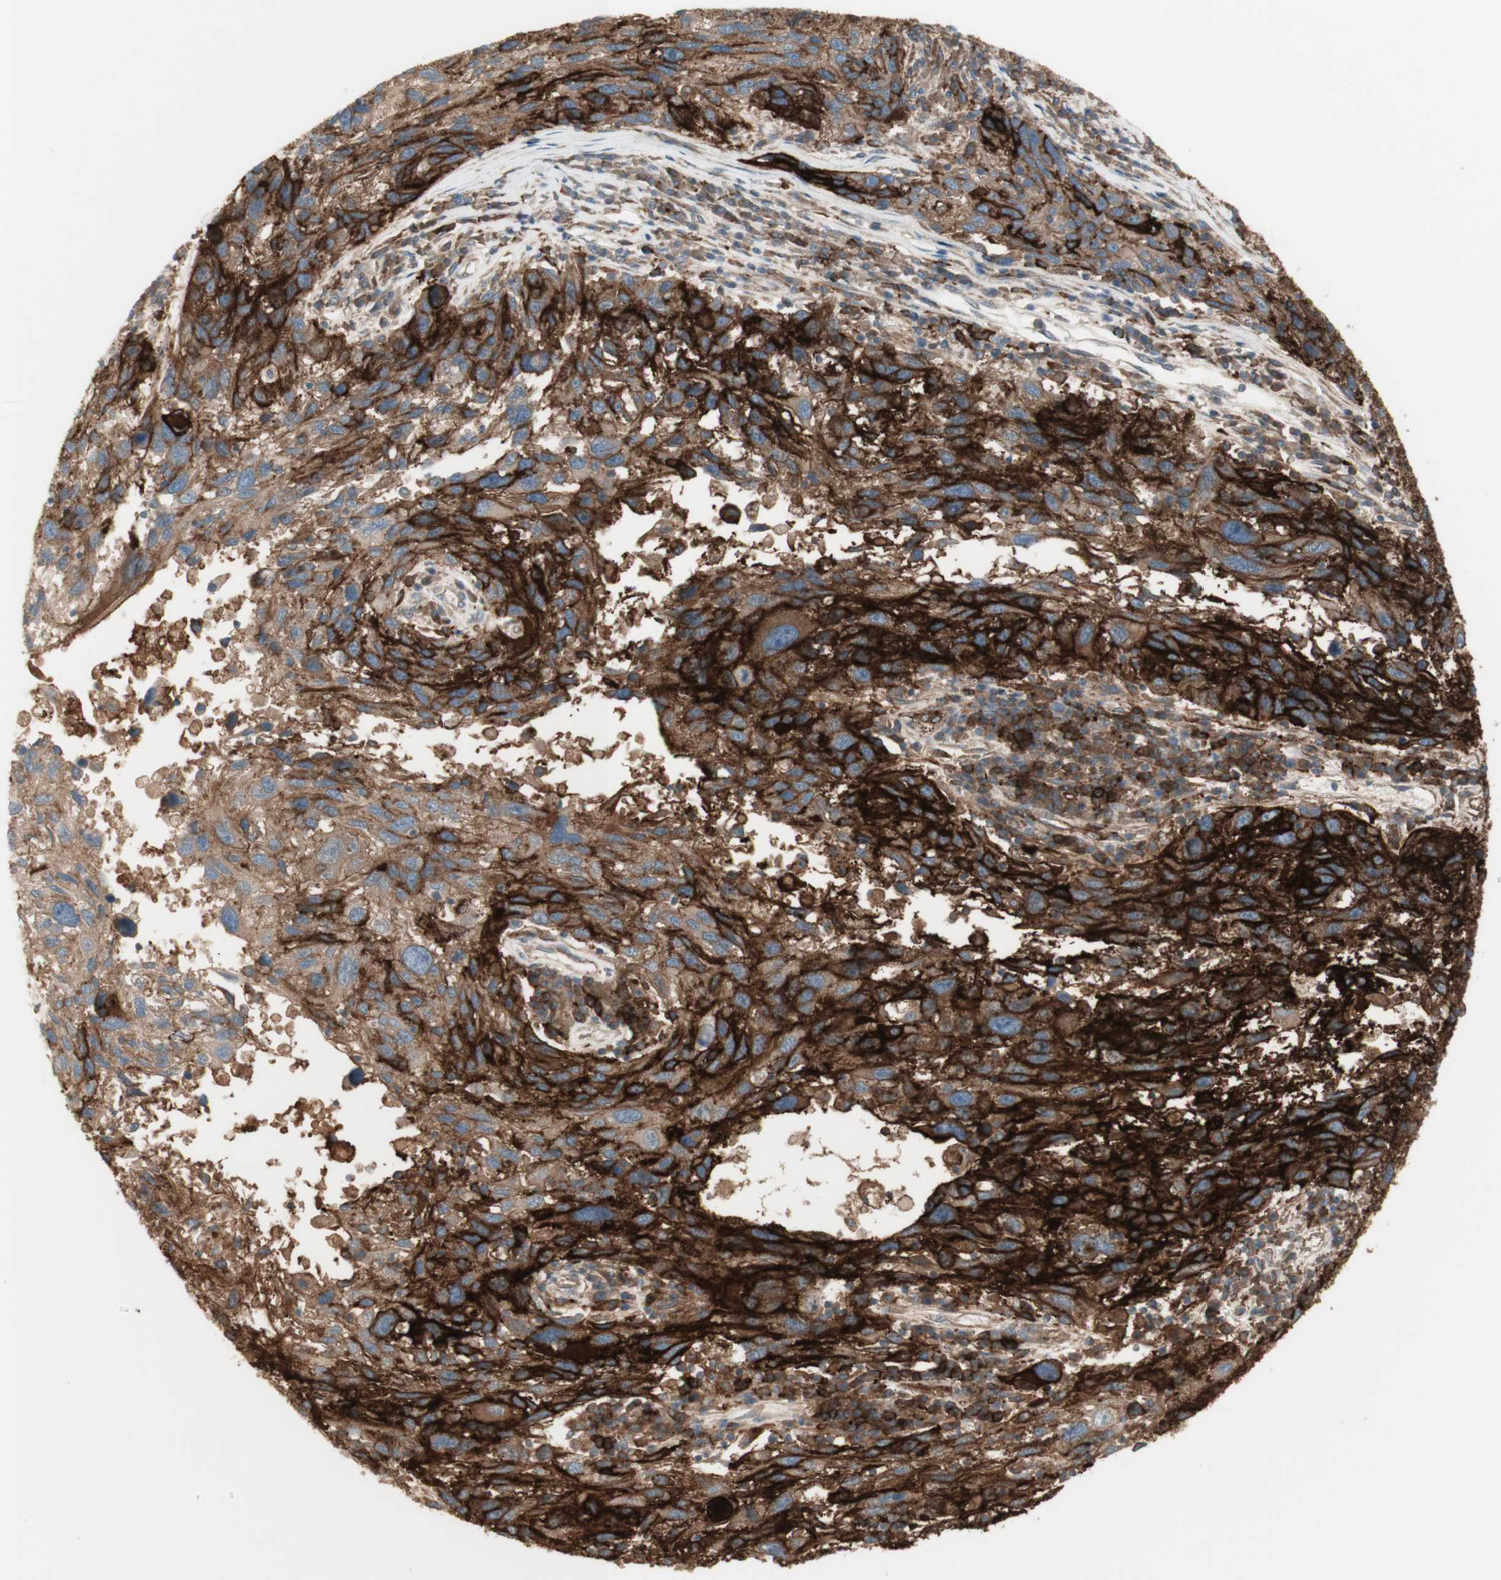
{"staining": {"intensity": "weak", "quantity": ">75%", "location": "cytoplasmic/membranous"}, "tissue": "melanoma", "cell_type": "Tumor cells", "image_type": "cancer", "snomed": [{"axis": "morphology", "description": "Malignant melanoma, NOS"}, {"axis": "topography", "description": "Skin"}], "caption": "Weak cytoplasmic/membranous protein positivity is appreciated in about >75% of tumor cells in malignant melanoma. (IHC, brightfield microscopy, high magnification).", "gene": "PTGER4", "patient": {"sex": "male", "age": 53}}